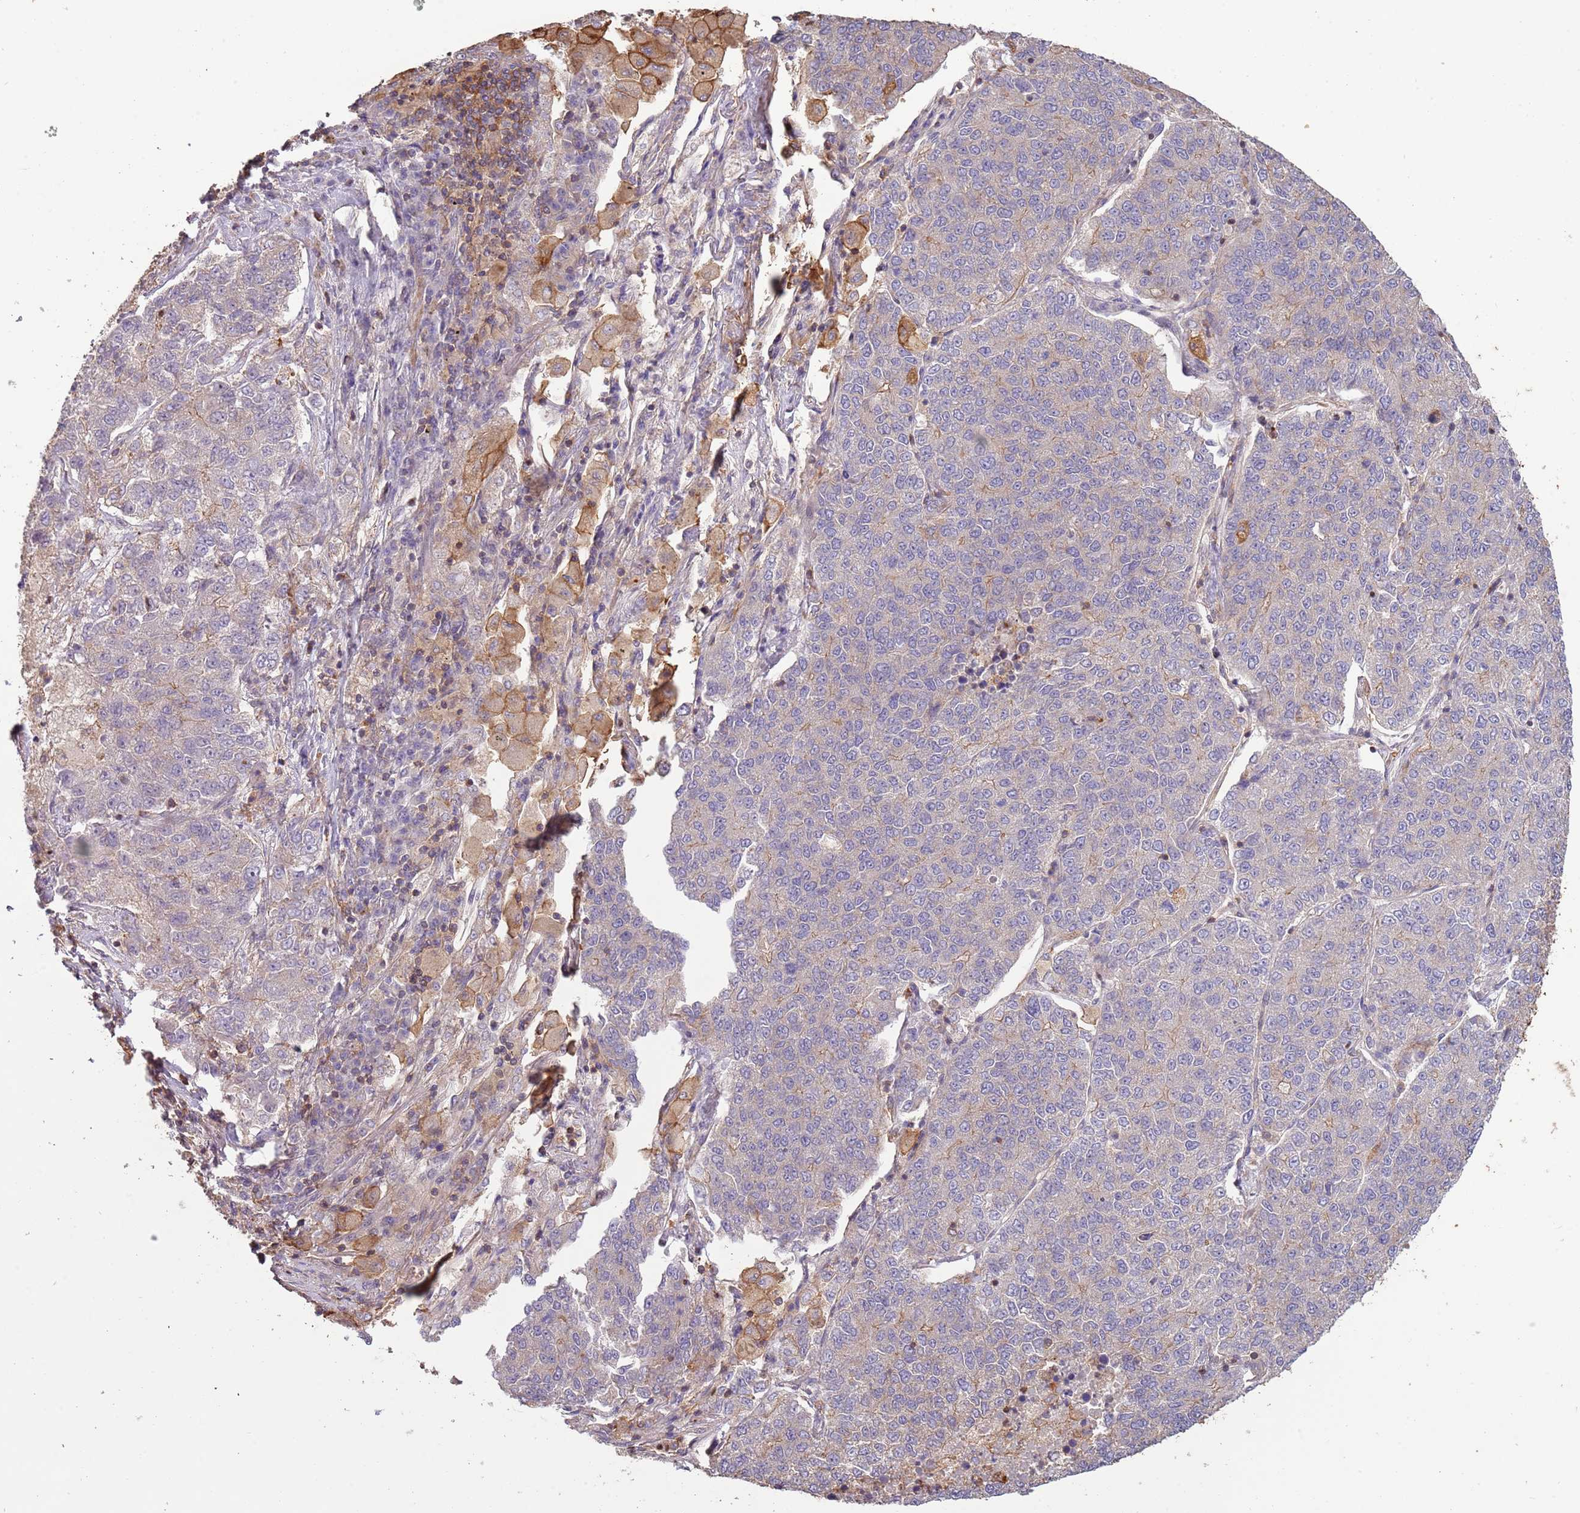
{"staining": {"intensity": "weak", "quantity": "<25%", "location": "cytoplasmic/membranous"}, "tissue": "lung cancer", "cell_type": "Tumor cells", "image_type": "cancer", "snomed": [{"axis": "morphology", "description": "Adenocarcinoma, NOS"}, {"axis": "topography", "description": "Lung"}], "caption": "Tumor cells show no significant protein staining in adenocarcinoma (lung).", "gene": "FECH", "patient": {"sex": "male", "age": 49}}